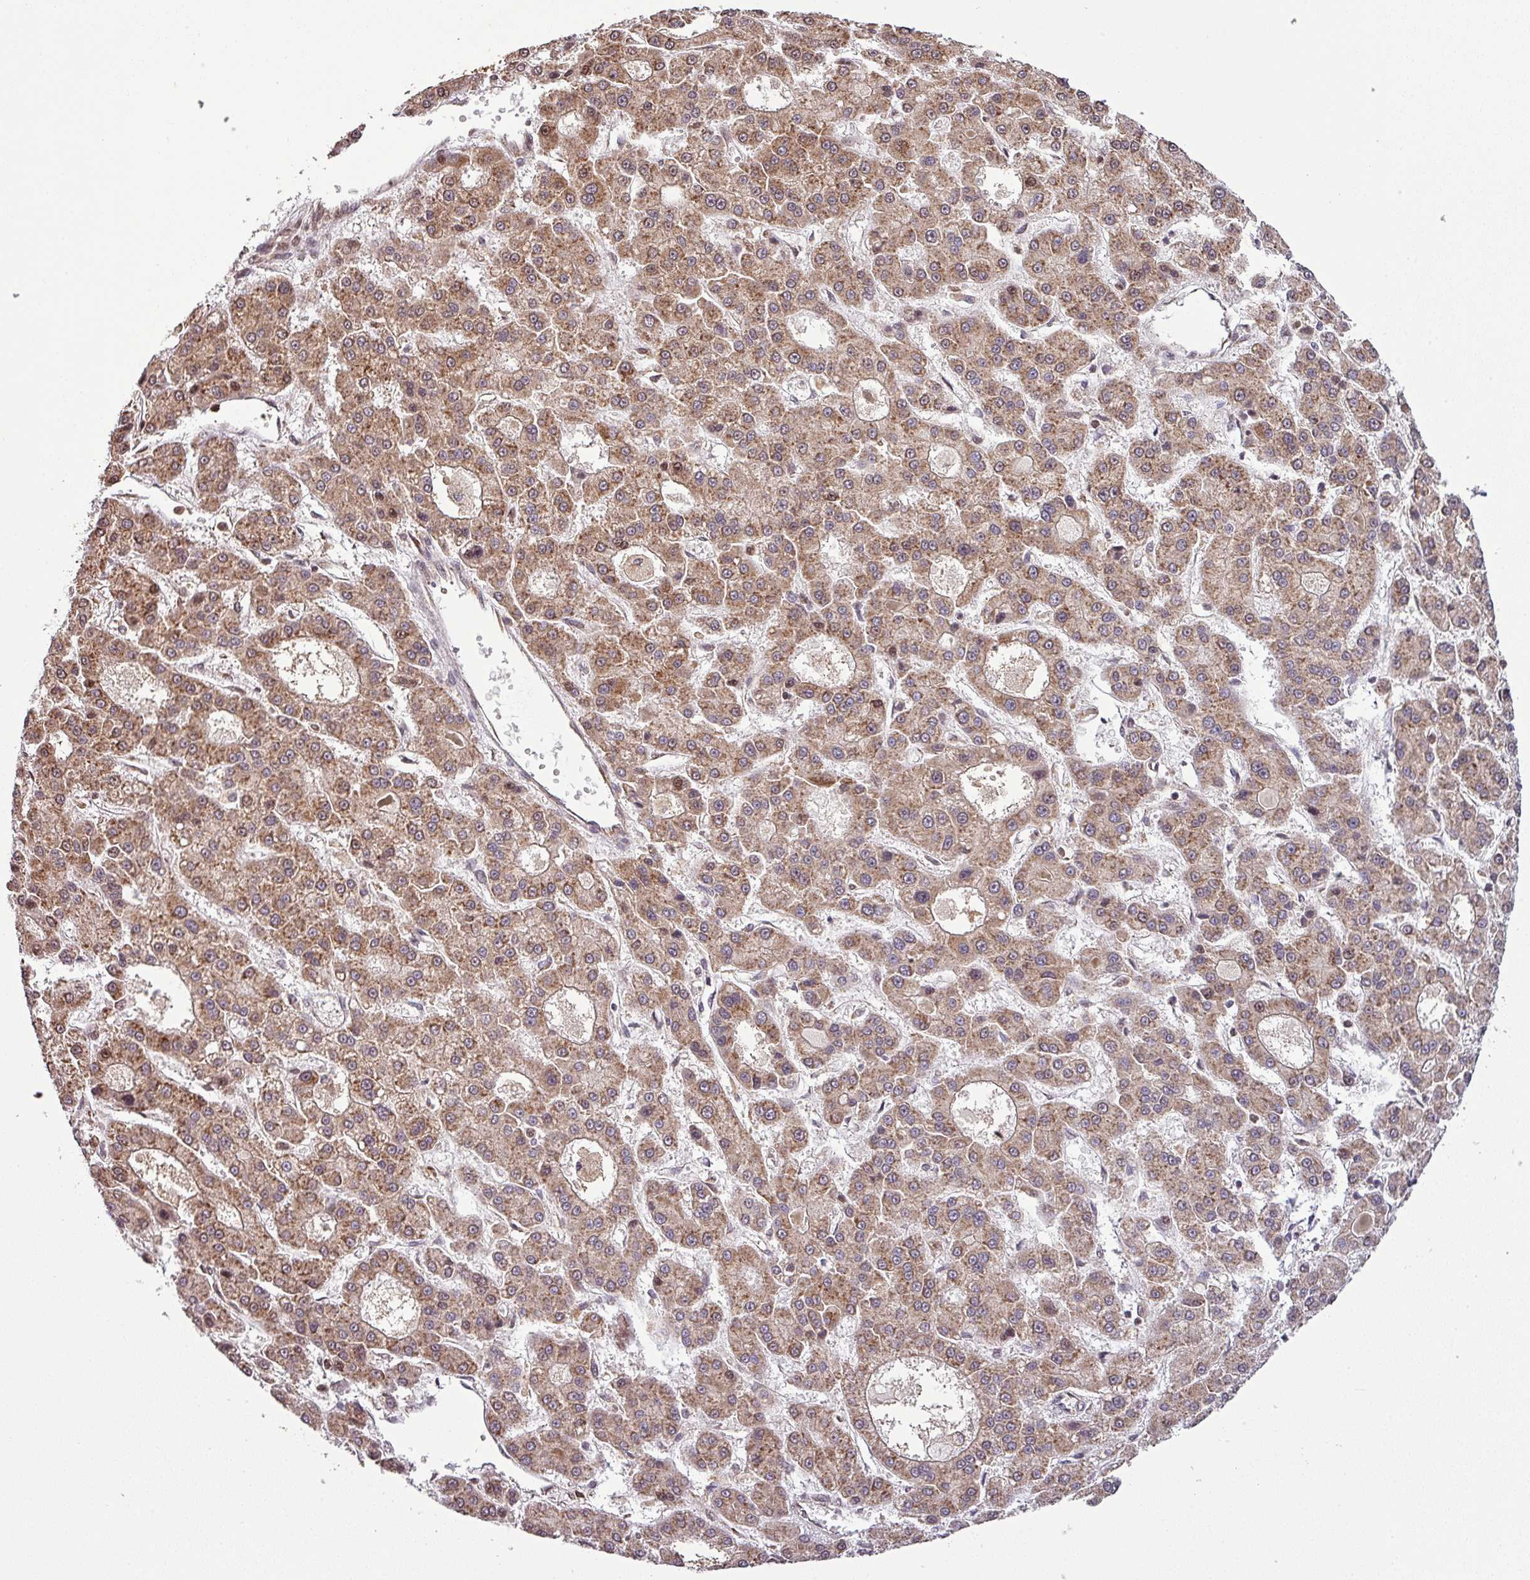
{"staining": {"intensity": "moderate", "quantity": ">75%", "location": "cytoplasmic/membranous"}, "tissue": "liver cancer", "cell_type": "Tumor cells", "image_type": "cancer", "snomed": [{"axis": "morphology", "description": "Carcinoma, Hepatocellular, NOS"}, {"axis": "topography", "description": "Liver"}], "caption": "Moderate cytoplasmic/membranous staining for a protein is identified in approximately >75% of tumor cells of liver cancer using IHC.", "gene": "LRRC74B", "patient": {"sex": "male", "age": 70}}